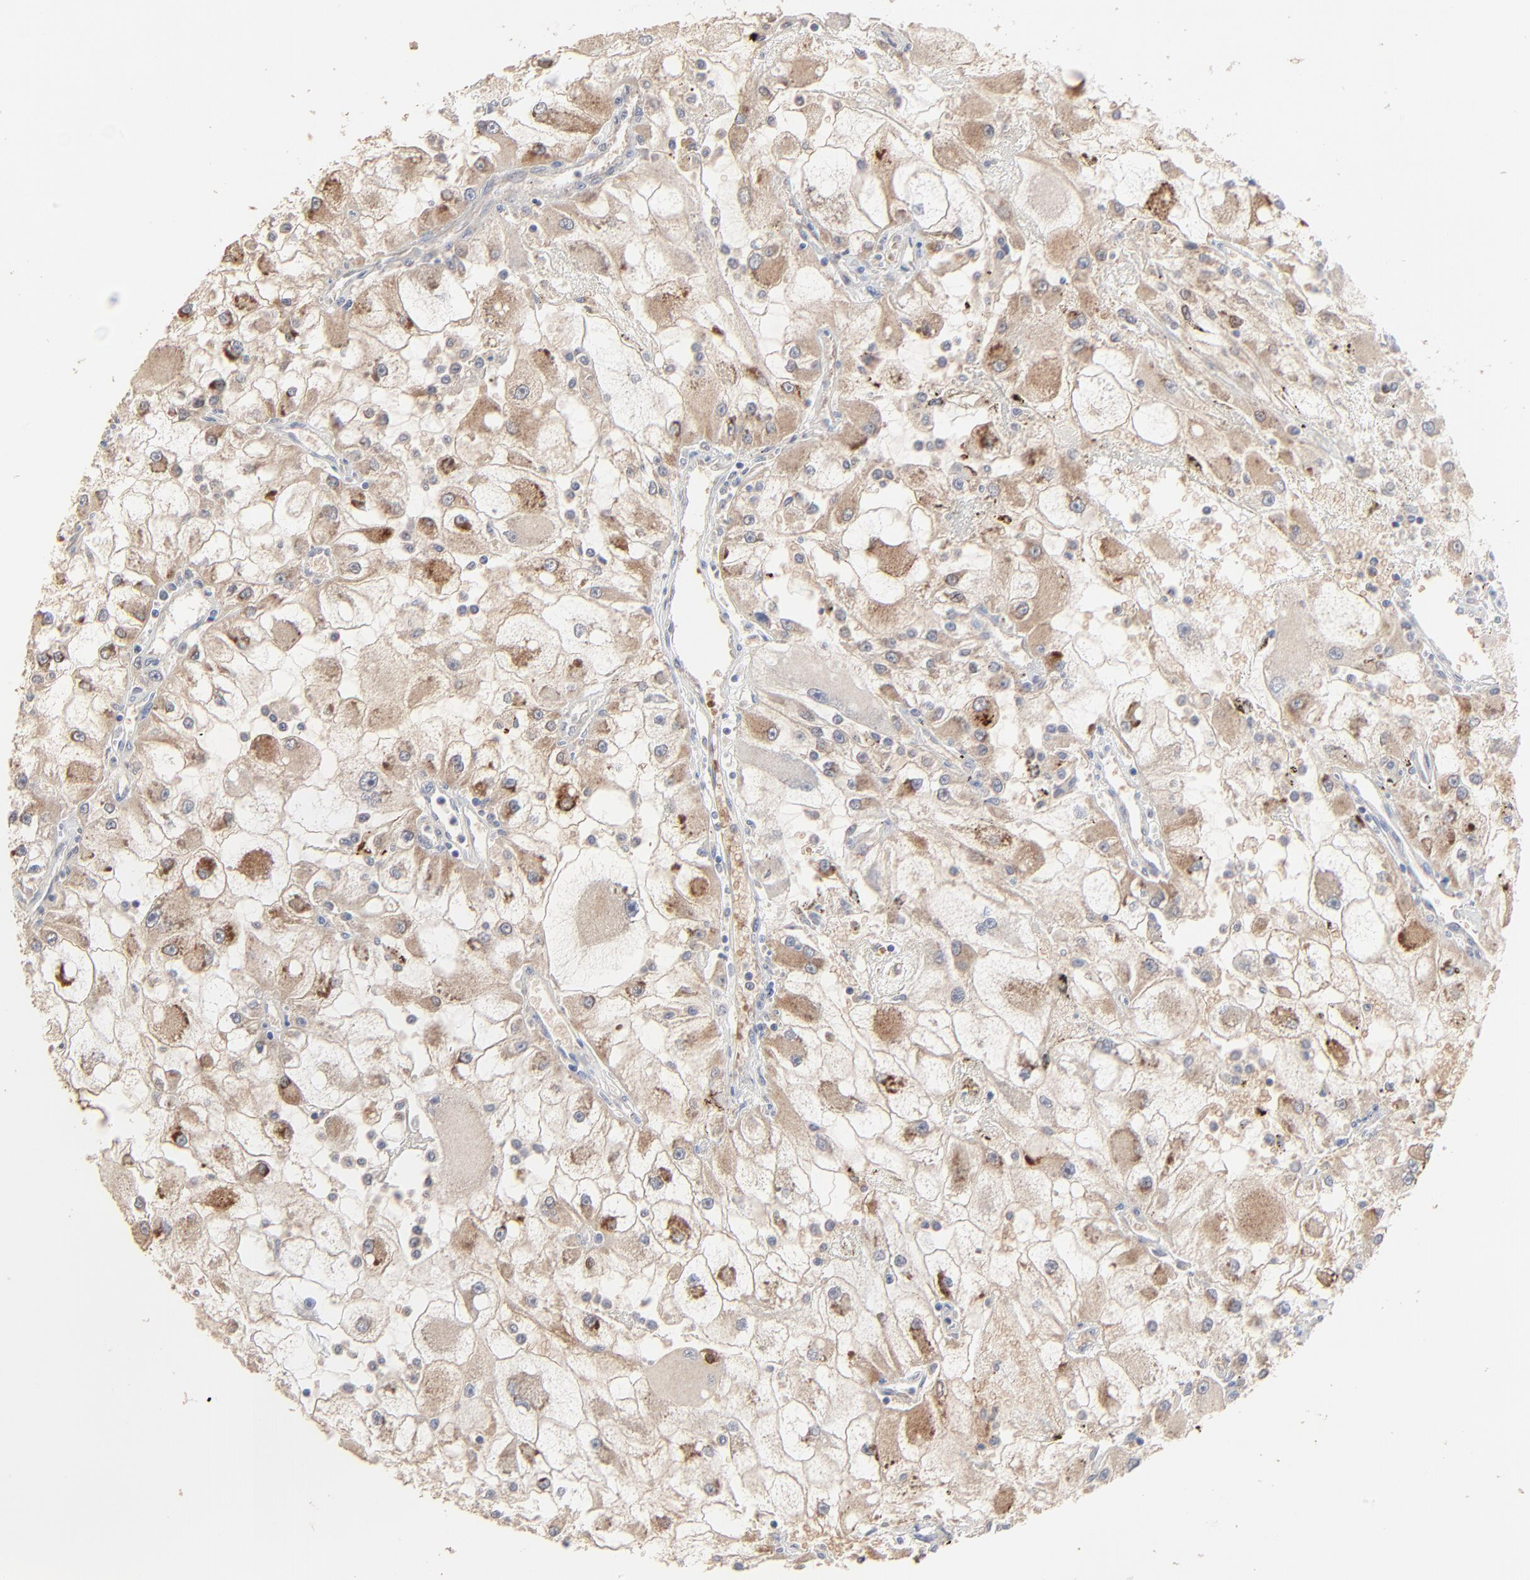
{"staining": {"intensity": "moderate", "quantity": ">75%", "location": "cytoplasmic/membranous"}, "tissue": "renal cancer", "cell_type": "Tumor cells", "image_type": "cancer", "snomed": [{"axis": "morphology", "description": "Adenocarcinoma, NOS"}, {"axis": "topography", "description": "Kidney"}], "caption": "A brown stain highlights moderate cytoplasmic/membranous positivity of a protein in renal adenocarcinoma tumor cells.", "gene": "FANCB", "patient": {"sex": "female", "age": 73}}